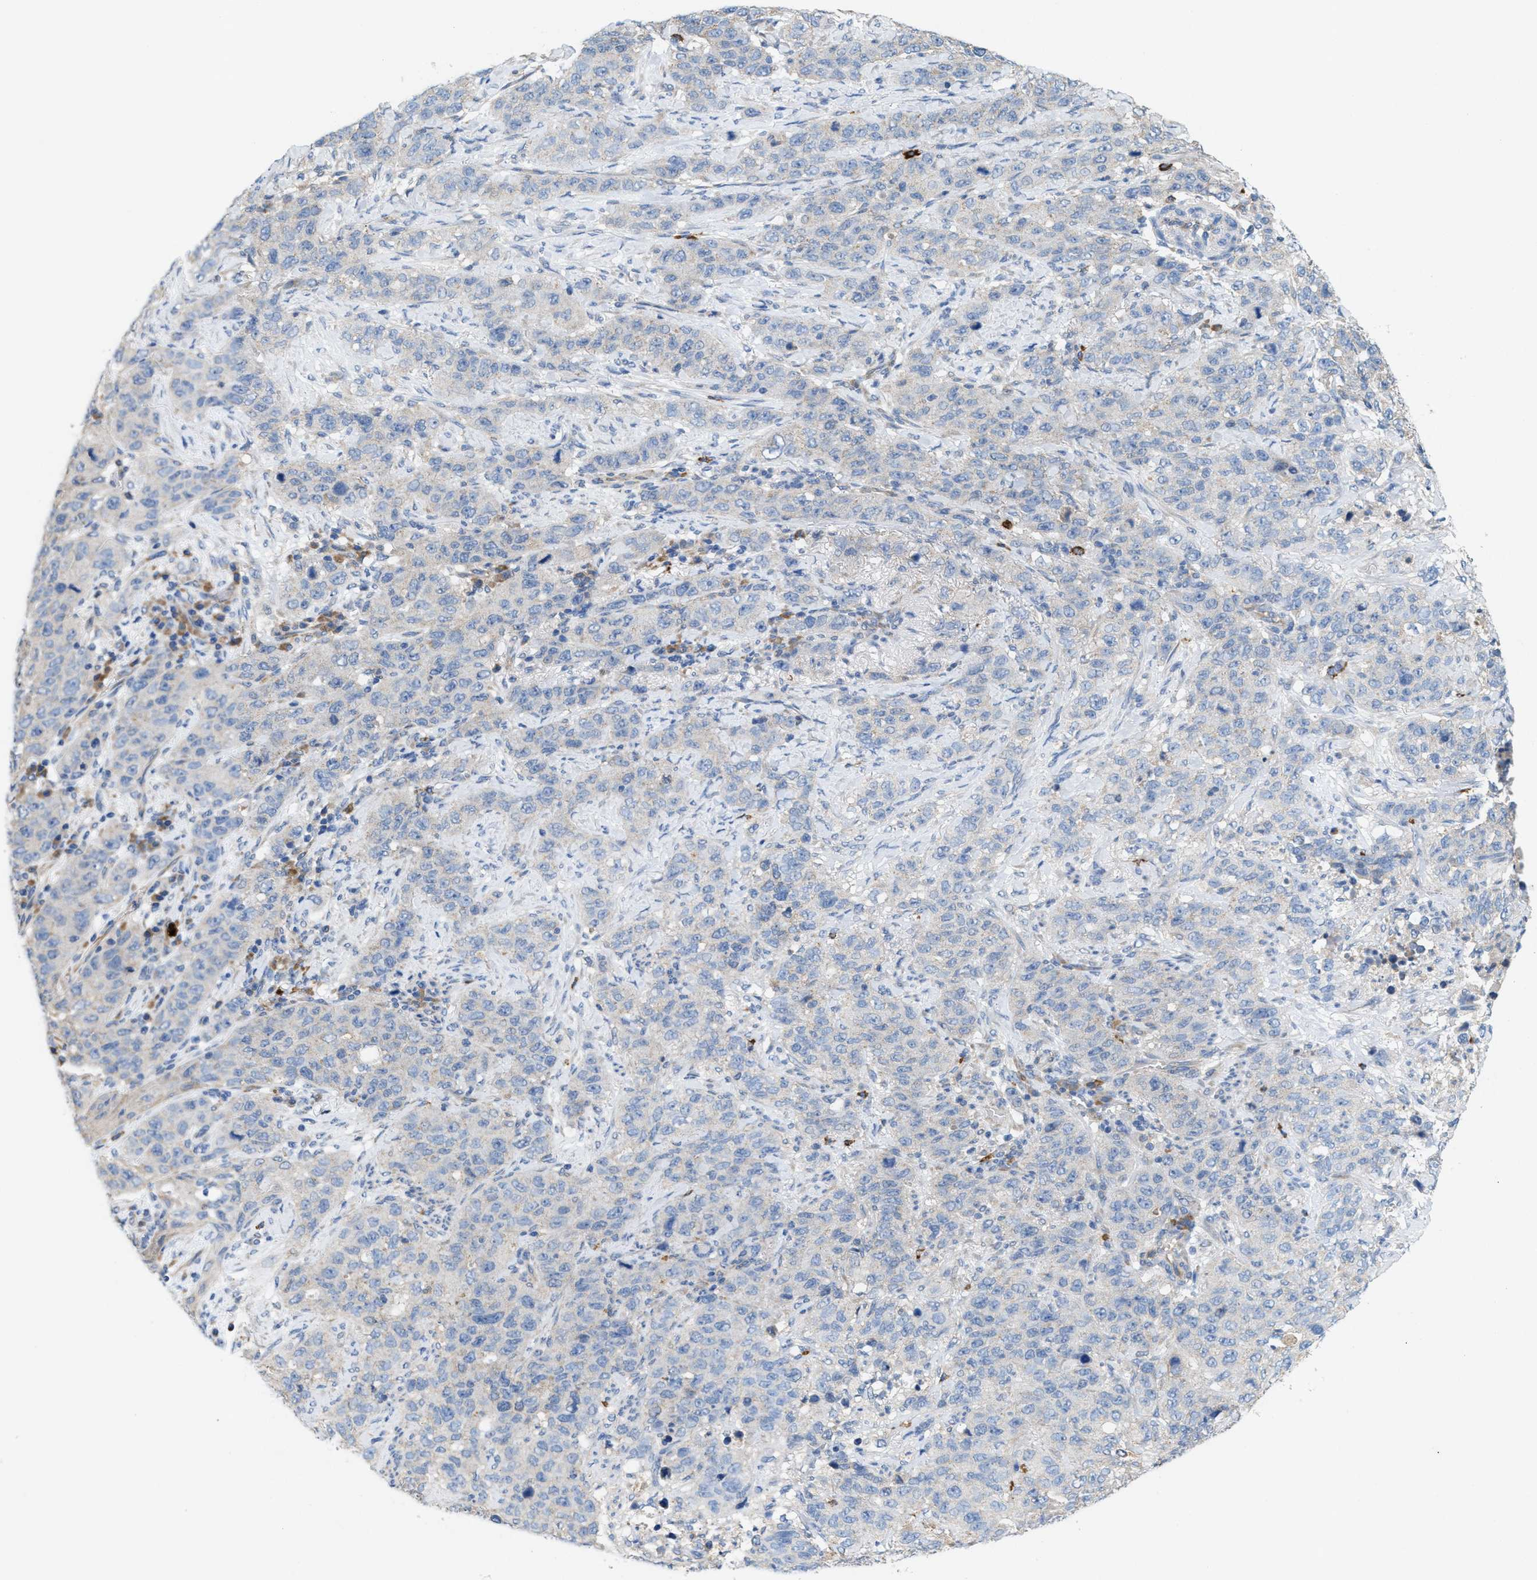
{"staining": {"intensity": "negative", "quantity": "none", "location": "none"}, "tissue": "stomach cancer", "cell_type": "Tumor cells", "image_type": "cancer", "snomed": [{"axis": "morphology", "description": "Adenocarcinoma, NOS"}, {"axis": "topography", "description": "Stomach"}], "caption": "Adenocarcinoma (stomach) stained for a protein using immunohistochemistry shows no expression tumor cells.", "gene": "DYNC2I1", "patient": {"sex": "male", "age": 48}}